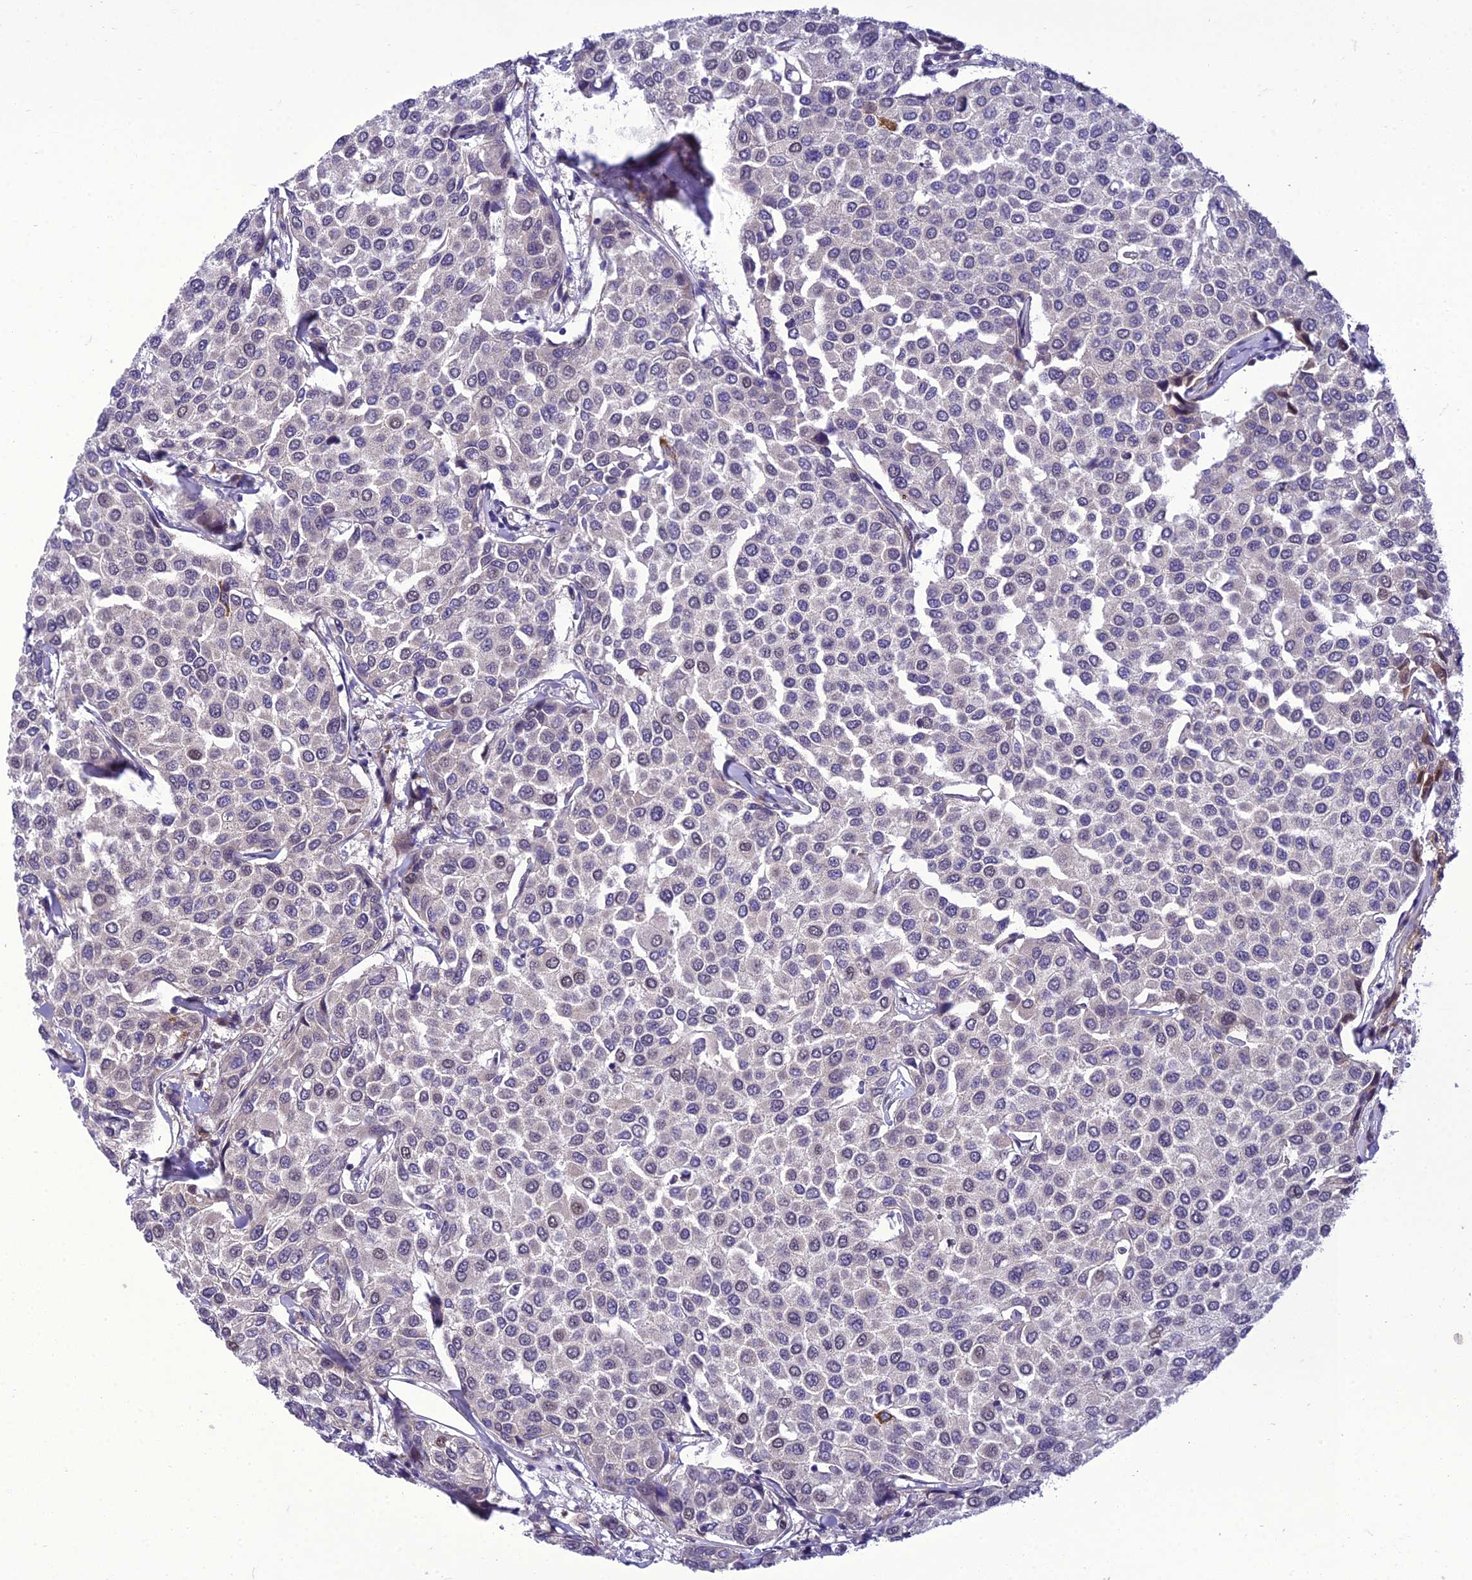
{"staining": {"intensity": "negative", "quantity": "none", "location": "none"}, "tissue": "breast cancer", "cell_type": "Tumor cells", "image_type": "cancer", "snomed": [{"axis": "morphology", "description": "Duct carcinoma"}, {"axis": "topography", "description": "Breast"}], "caption": "Infiltrating ductal carcinoma (breast) stained for a protein using immunohistochemistry displays no expression tumor cells.", "gene": "GAB4", "patient": {"sex": "female", "age": 55}}